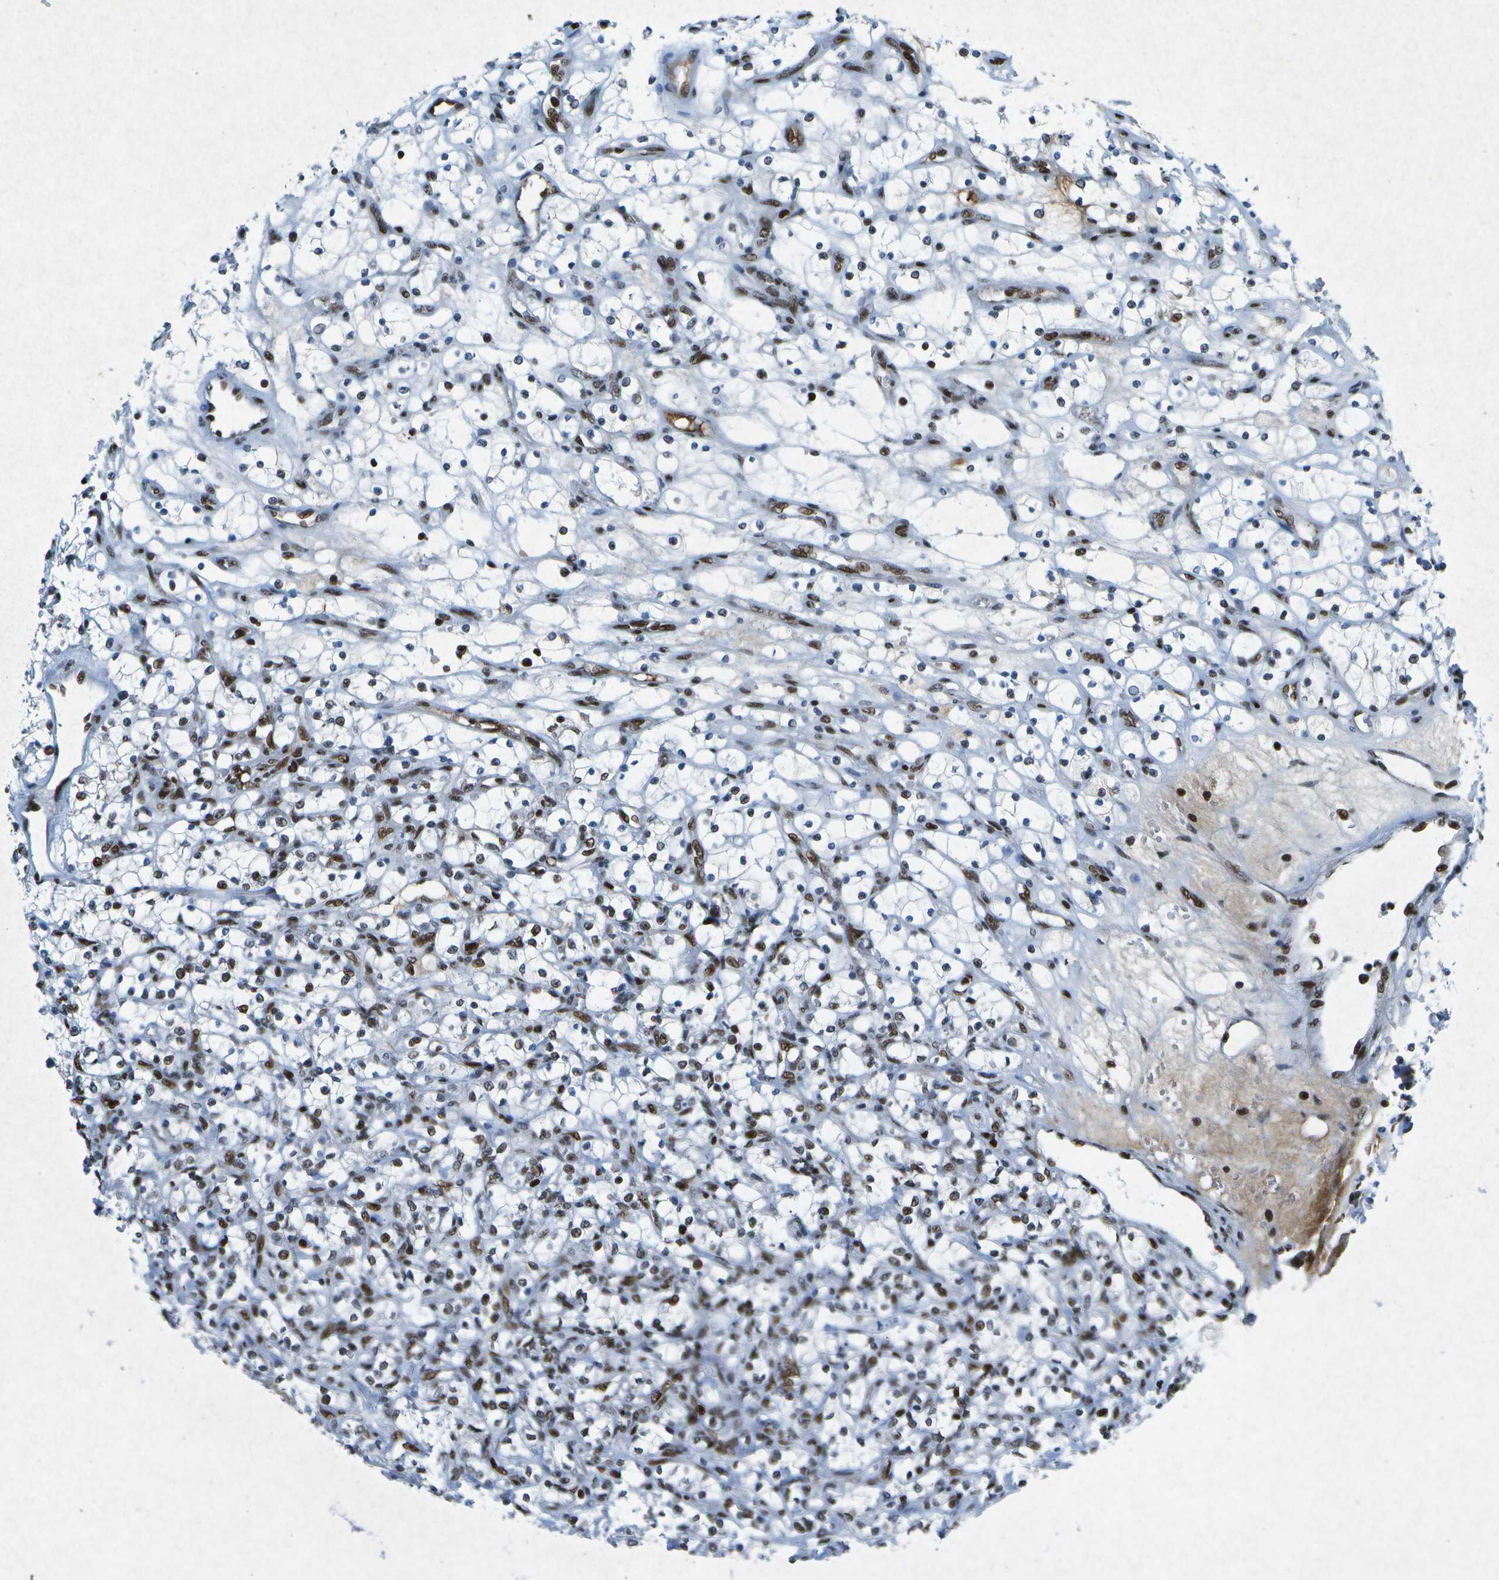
{"staining": {"intensity": "moderate", "quantity": "25%-75%", "location": "nuclear"}, "tissue": "renal cancer", "cell_type": "Tumor cells", "image_type": "cancer", "snomed": [{"axis": "morphology", "description": "Adenocarcinoma, NOS"}, {"axis": "topography", "description": "Kidney"}], "caption": "Immunohistochemical staining of renal cancer (adenocarcinoma) reveals medium levels of moderate nuclear positivity in approximately 25%-75% of tumor cells.", "gene": "MTA2", "patient": {"sex": "female", "age": 69}}